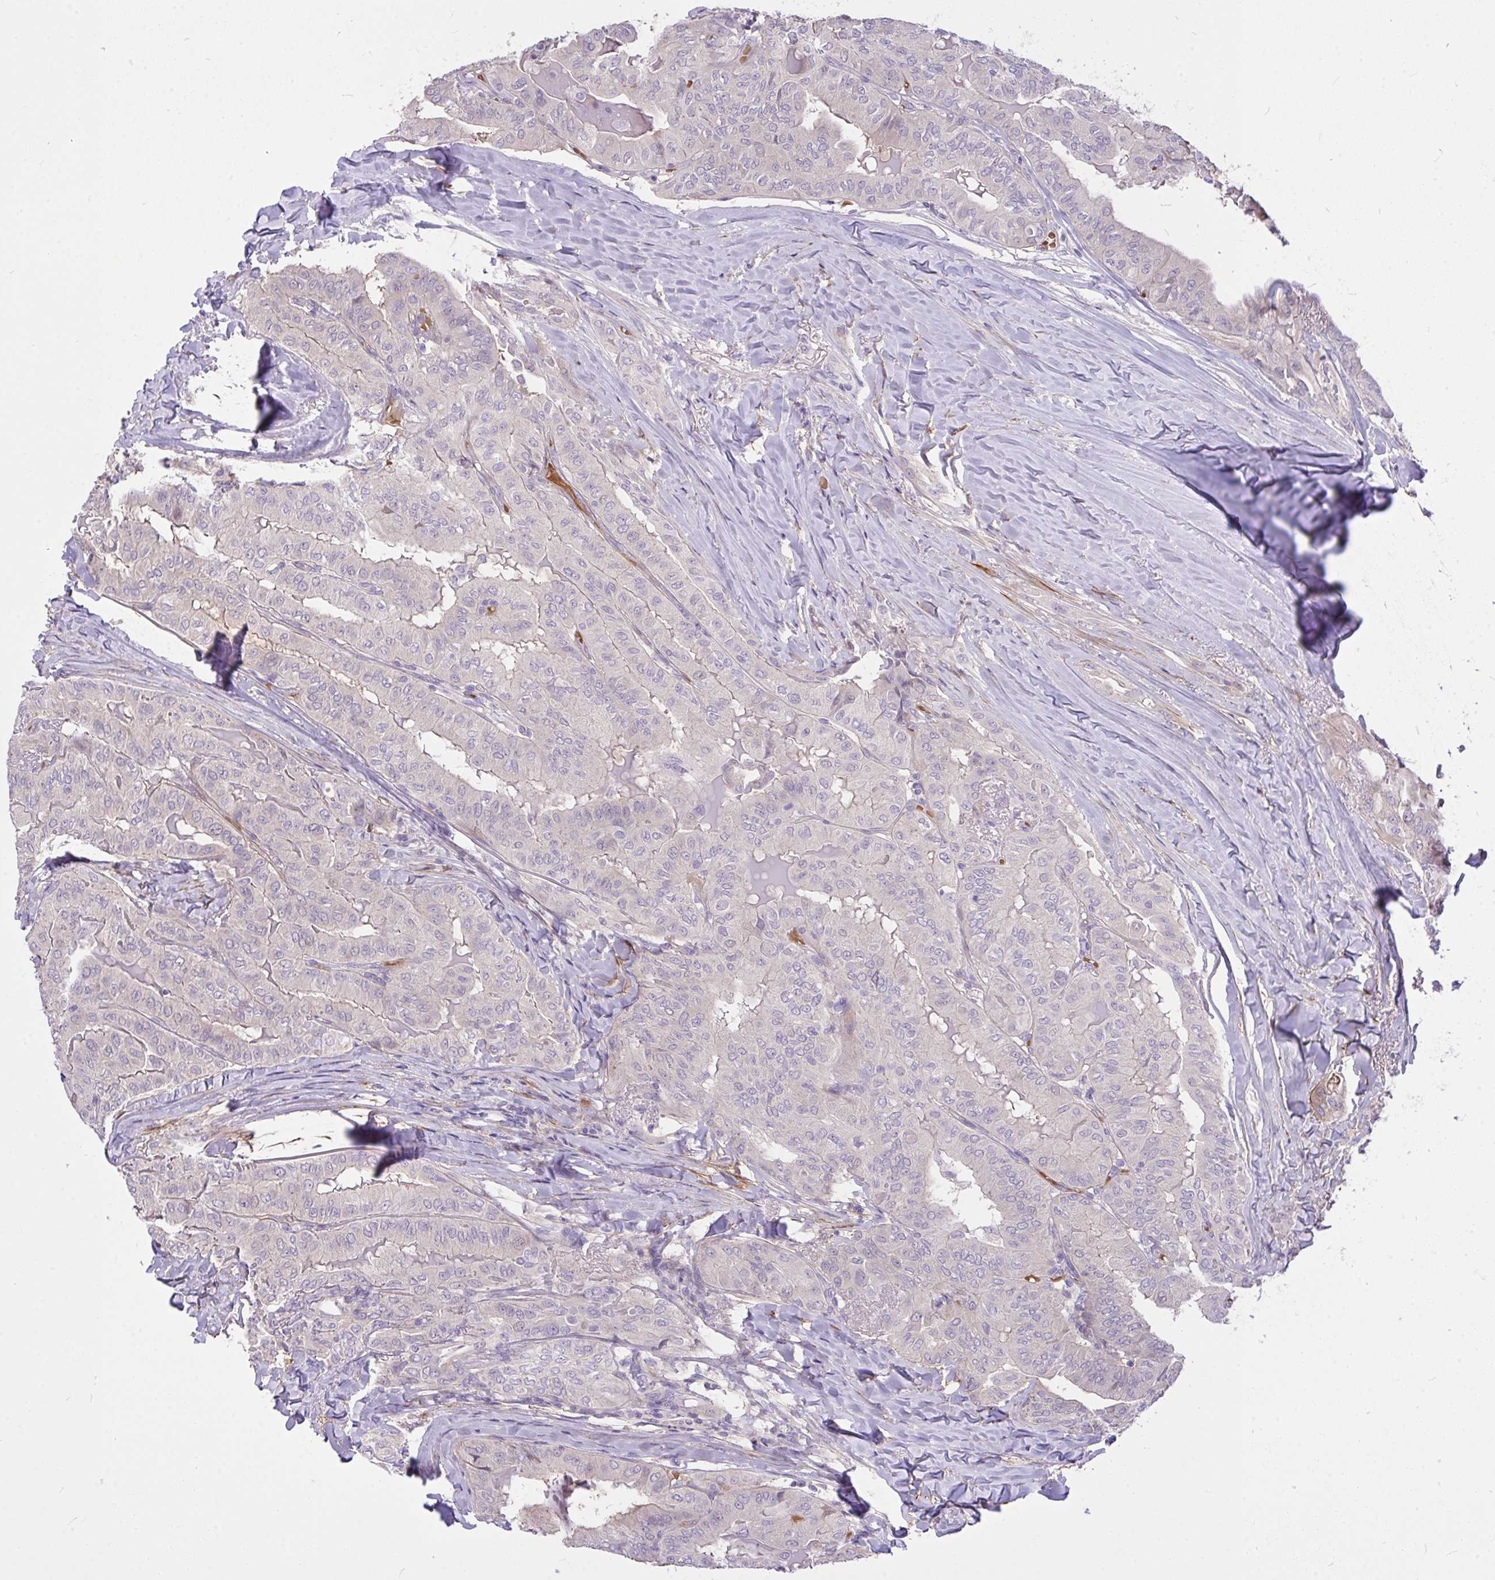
{"staining": {"intensity": "negative", "quantity": "none", "location": "none"}, "tissue": "thyroid cancer", "cell_type": "Tumor cells", "image_type": "cancer", "snomed": [{"axis": "morphology", "description": "Papillary adenocarcinoma, NOS"}, {"axis": "topography", "description": "Thyroid gland"}], "caption": "An image of human thyroid cancer is negative for staining in tumor cells. (DAB (3,3'-diaminobenzidine) IHC with hematoxylin counter stain).", "gene": "MOCS1", "patient": {"sex": "female", "age": 68}}